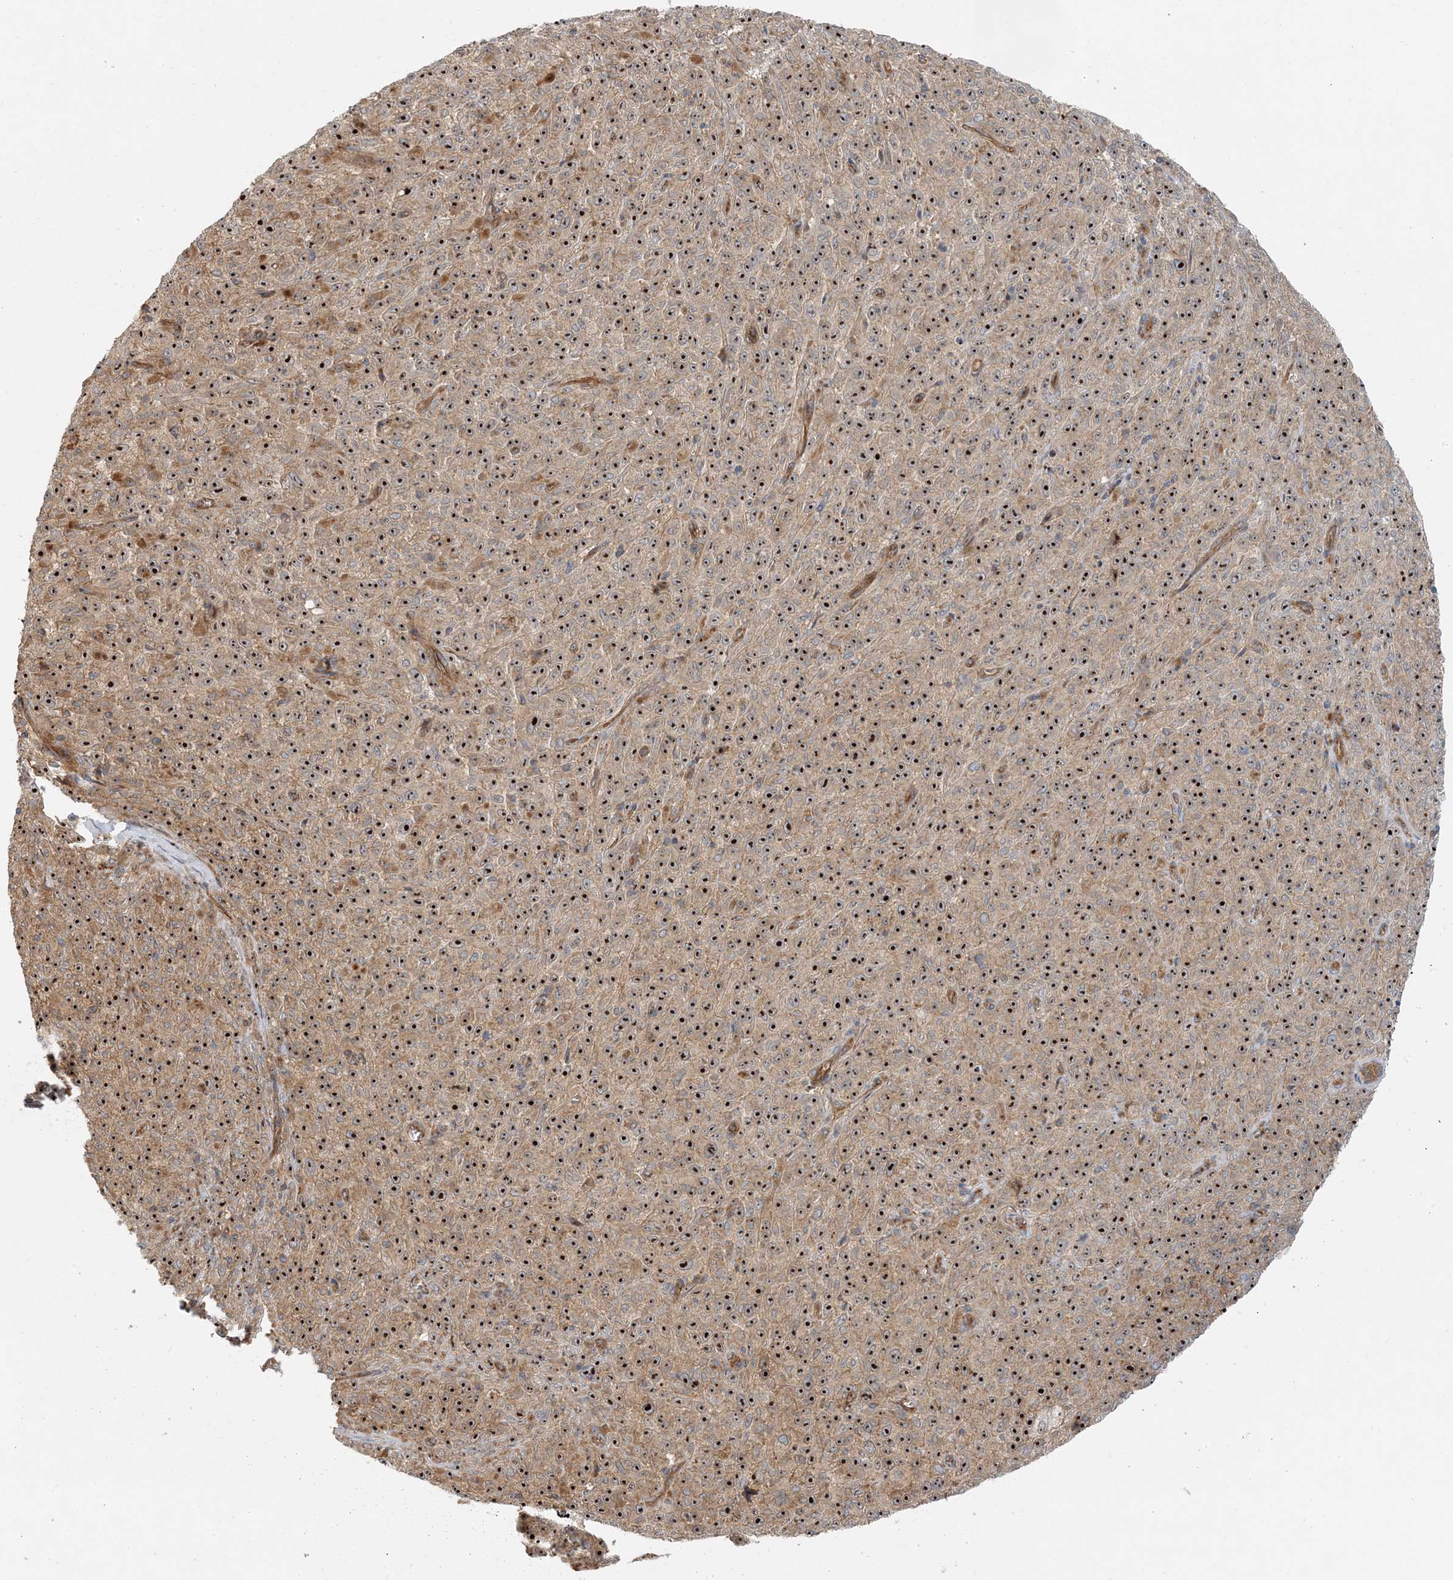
{"staining": {"intensity": "strong", "quantity": ">75%", "location": "cytoplasmic/membranous,nuclear"}, "tissue": "melanoma", "cell_type": "Tumor cells", "image_type": "cancer", "snomed": [{"axis": "morphology", "description": "Malignant melanoma, NOS"}, {"axis": "topography", "description": "Skin"}], "caption": "A photomicrograph showing strong cytoplasmic/membranous and nuclear staining in approximately >75% of tumor cells in melanoma, as visualized by brown immunohistochemical staining.", "gene": "MYL5", "patient": {"sex": "female", "age": 82}}